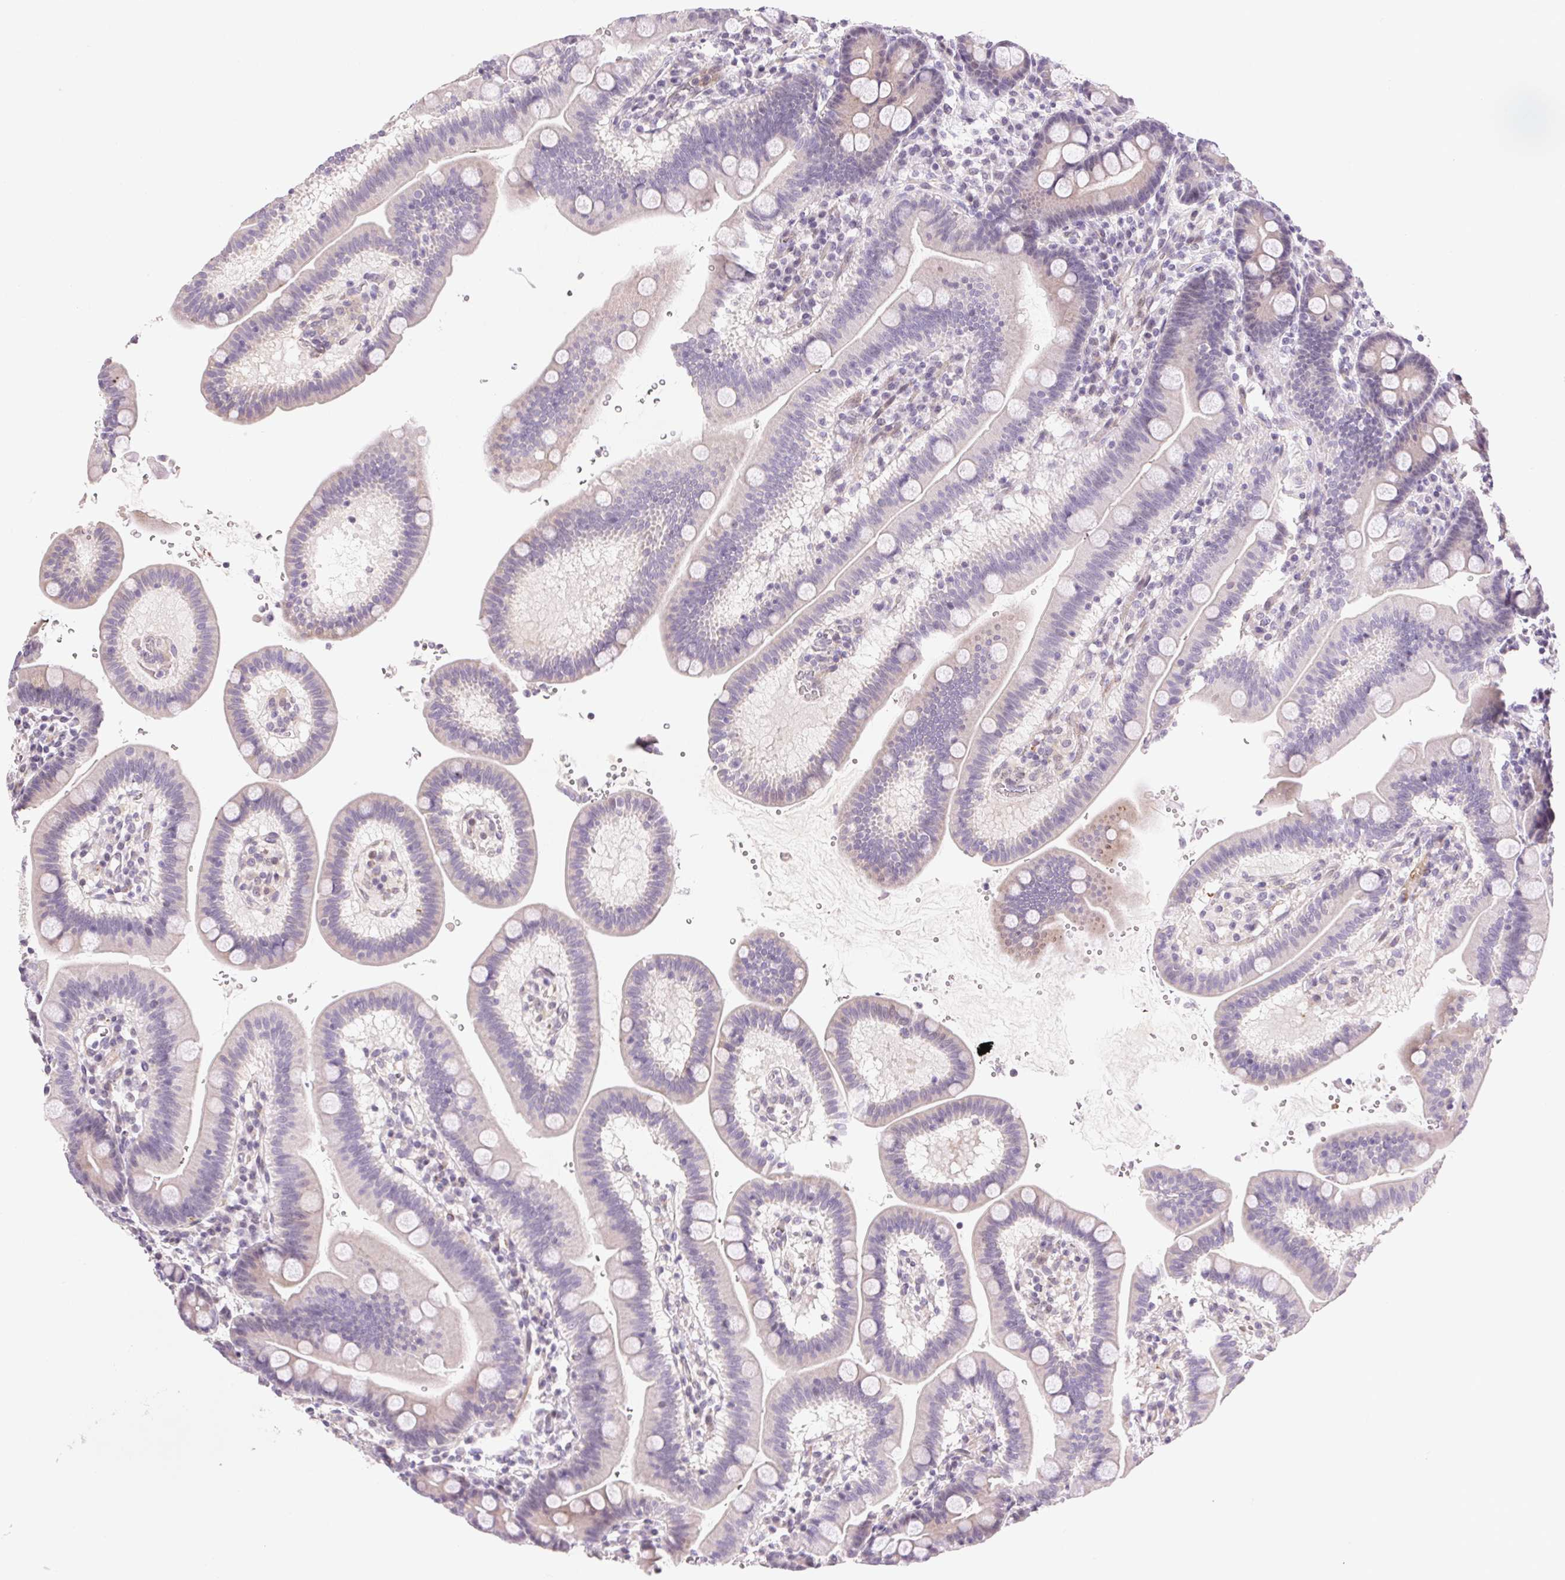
{"staining": {"intensity": "negative", "quantity": "none", "location": "none"}, "tissue": "duodenum", "cell_type": "Glandular cells", "image_type": "normal", "snomed": [{"axis": "morphology", "description": "Normal tissue, NOS"}, {"axis": "topography", "description": "Duodenum"}], "caption": "Immunohistochemistry (IHC) of benign human duodenum reveals no expression in glandular cells.", "gene": "GYG2", "patient": {"sex": "male", "age": 59}}